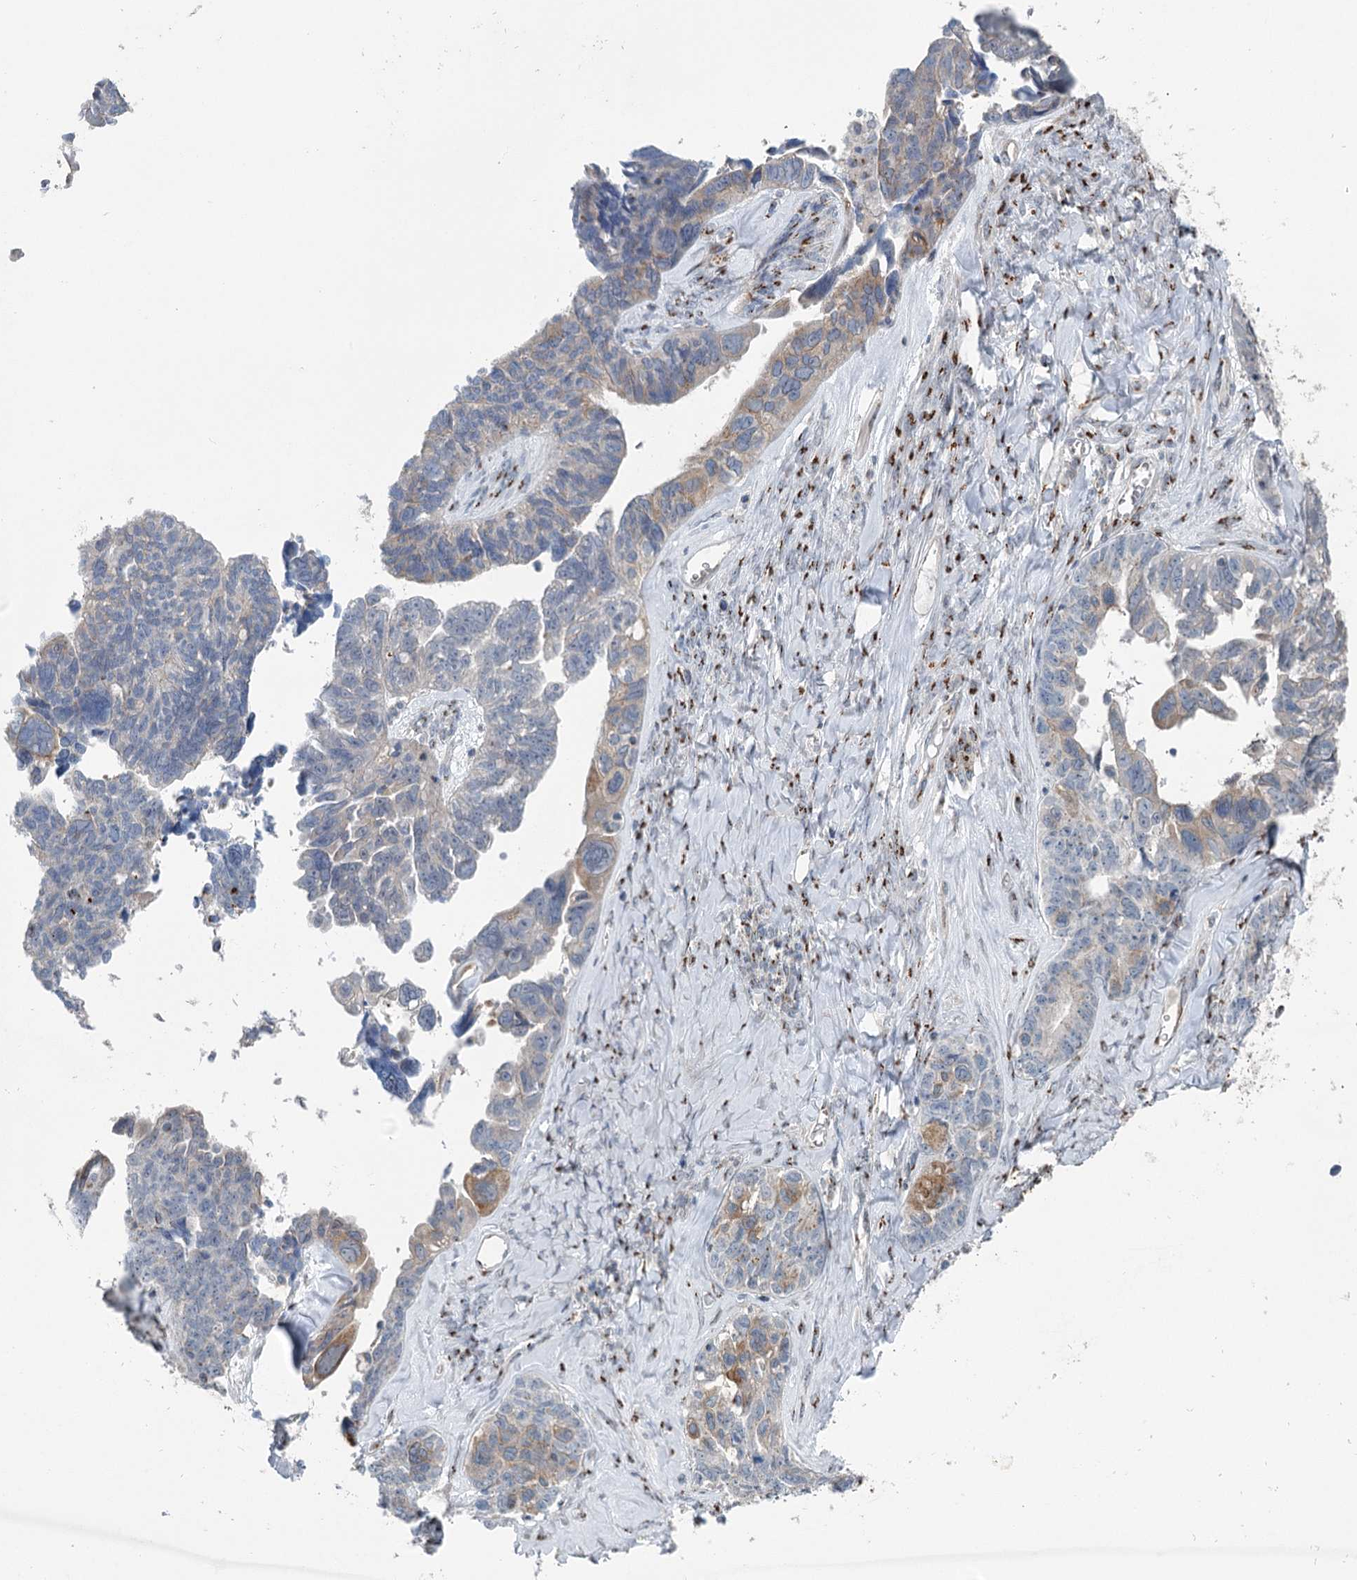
{"staining": {"intensity": "moderate", "quantity": "<25%", "location": "cytoplasmic/membranous"}, "tissue": "ovarian cancer", "cell_type": "Tumor cells", "image_type": "cancer", "snomed": [{"axis": "morphology", "description": "Cystadenocarcinoma, serous, NOS"}, {"axis": "topography", "description": "Ovary"}], "caption": "Moderate cytoplasmic/membranous staining for a protein is identified in approximately <25% of tumor cells of ovarian cancer using immunohistochemistry.", "gene": "ITIH5", "patient": {"sex": "female", "age": 79}}